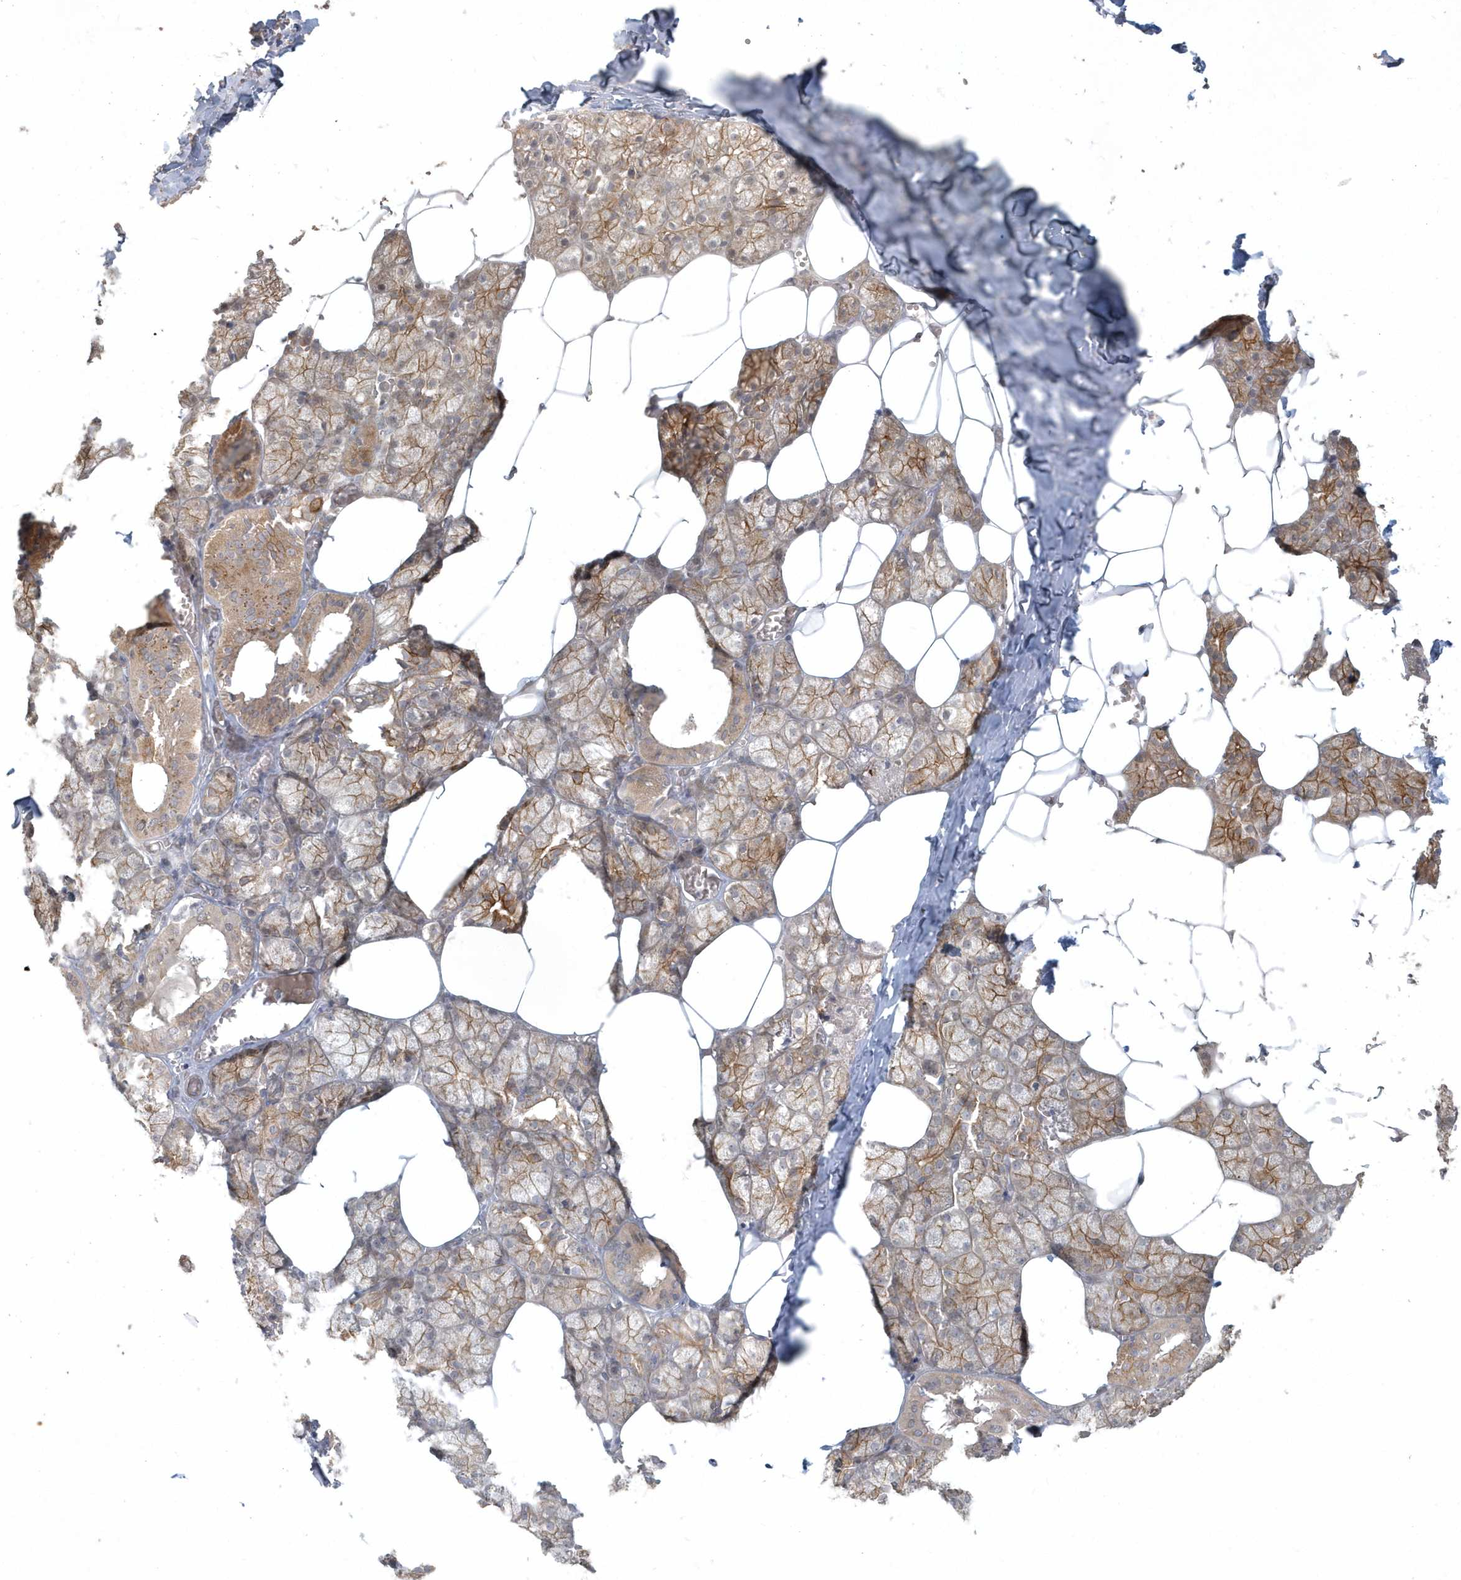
{"staining": {"intensity": "strong", "quantity": "25%-75%", "location": "cytoplasmic/membranous"}, "tissue": "salivary gland", "cell_type": "Glandular cells", "image_type": "normal", "snomed": [{"axis": "morphology", "description": "Normal tissue, NOS"}, {"axis": "topography", "description": "Salivary gland"}], "caption": "A brown stain shows strong cytoplasmic/membranous expression of a protein in glandular cells of benign salivary gland.", "gene": "BOD1L2", "patient": {"sex": "male", "age": 62}}